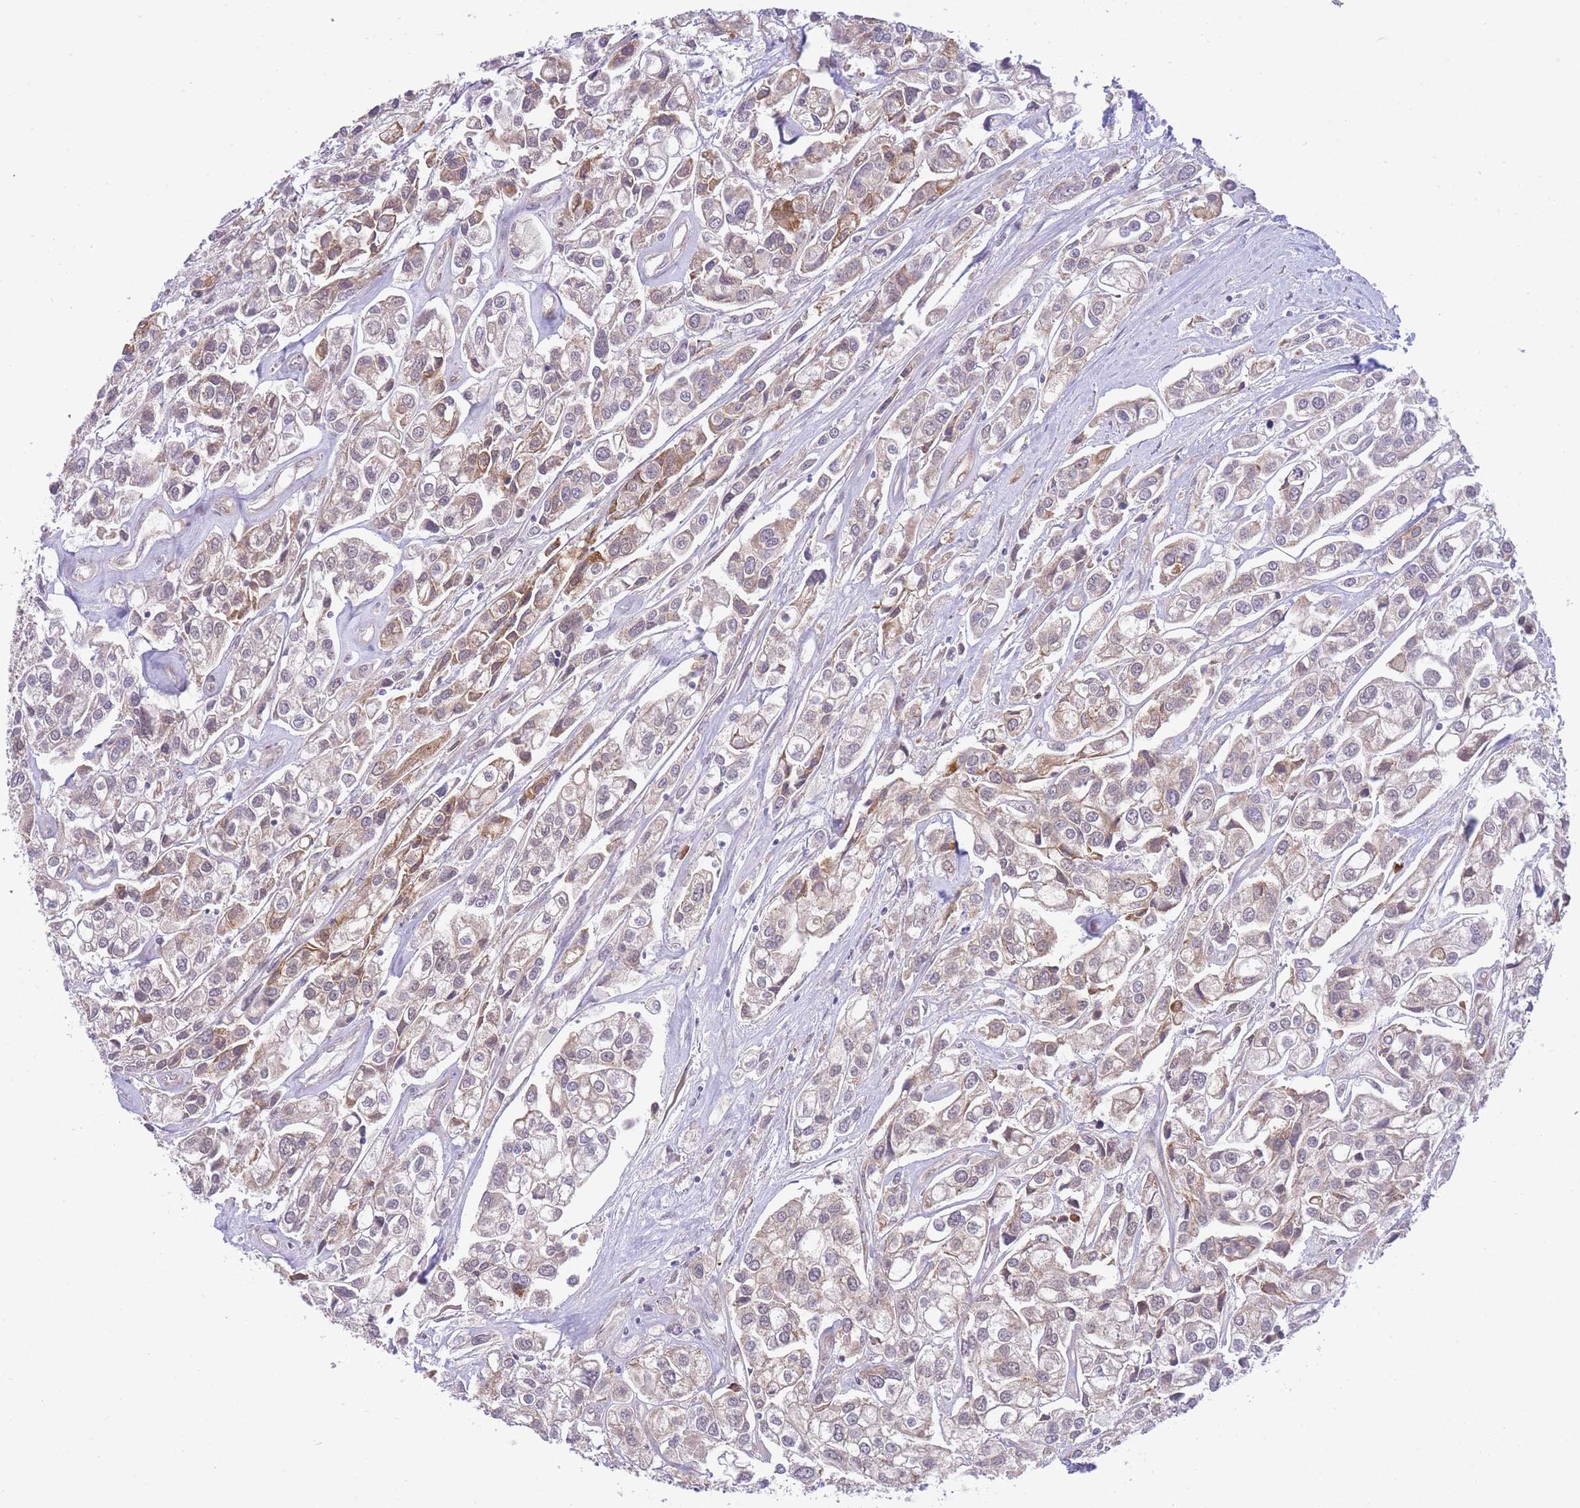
{"staining": {"intensity": "moderate", "quantity": "<25%", "location": "cytoplasmic/membranous"}, "tissue": "urothelial cancer", "cell_type": "Tumor cells", "image_type": "cancer", "snomed": [{"axis": "morphology", "description": "Urothelial carcinoma, High grade"}, {"axis": "topography", "description": "Urinary bladder"}], "caption": "This is an image of immunohistochemistry (IHC) staining of urothelial cancer, which shows moderate expression in the cytoplasmic/membranous of tumor cells.", "gene": "EXOSC8", "patient": {"sex": "male", "age": 67}}